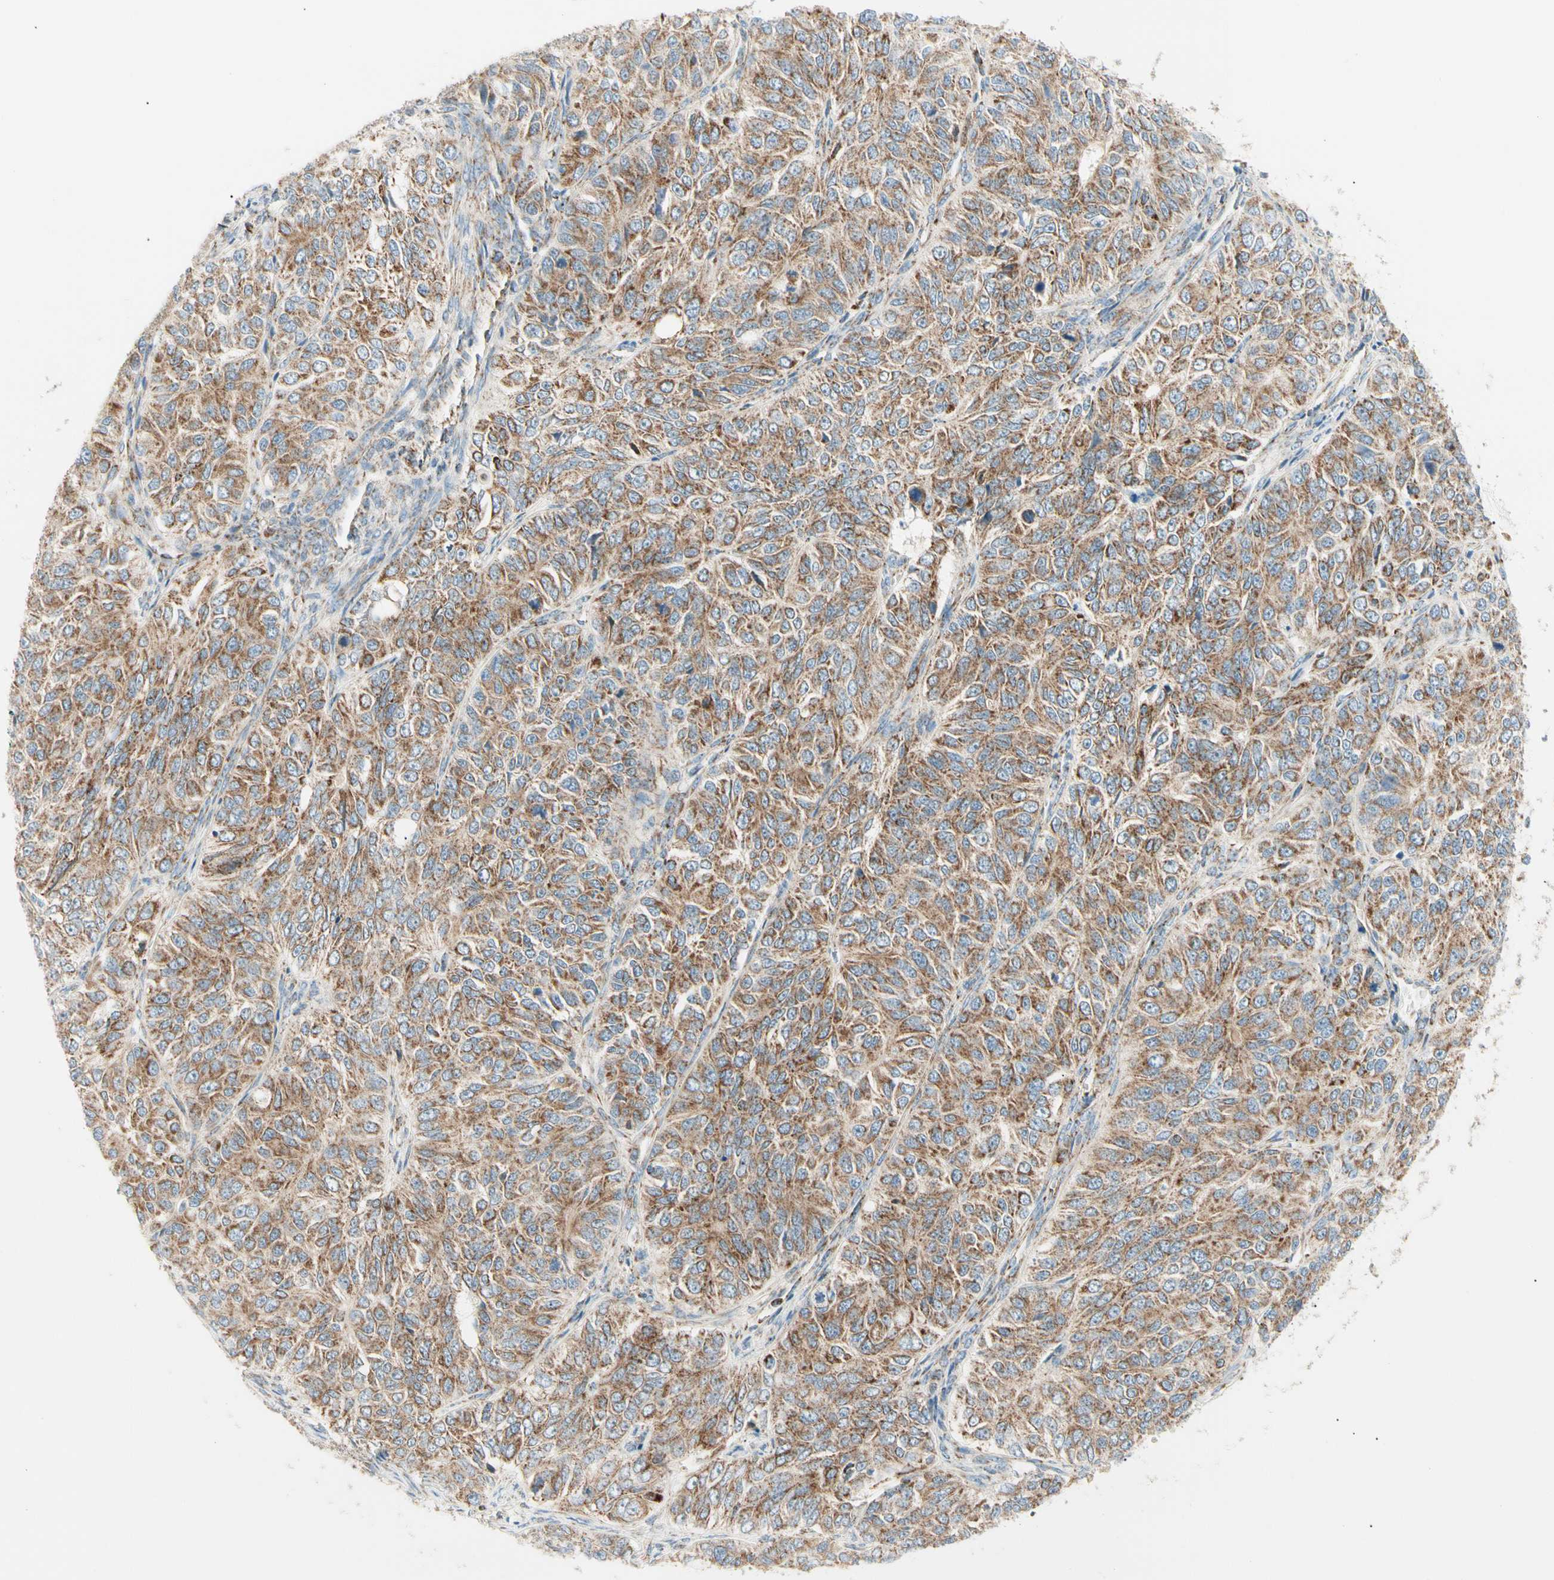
{"staining": {"intensity": "moderate", "quantity": ">75%", "location": "cytoplasmic/membranous"}, "tissue": "ovarian cancer", "cell_type": "Tumor cells", "image_type": "cancer", "snomed": [{"axis": "morphology", "description": "Carcinoma, endometroid"}, {"axis": "topography", "description": "Ovary"}], "caption": "Approximately >75% of tumor cells in human ovarian endometroid carcinoma display moderate cytoplasmic/membranous protein expression as visualized by brown immunohistochemical staining.", "gene": "TBC1D10A", "patient": {"sex": "female", "age": 51}}